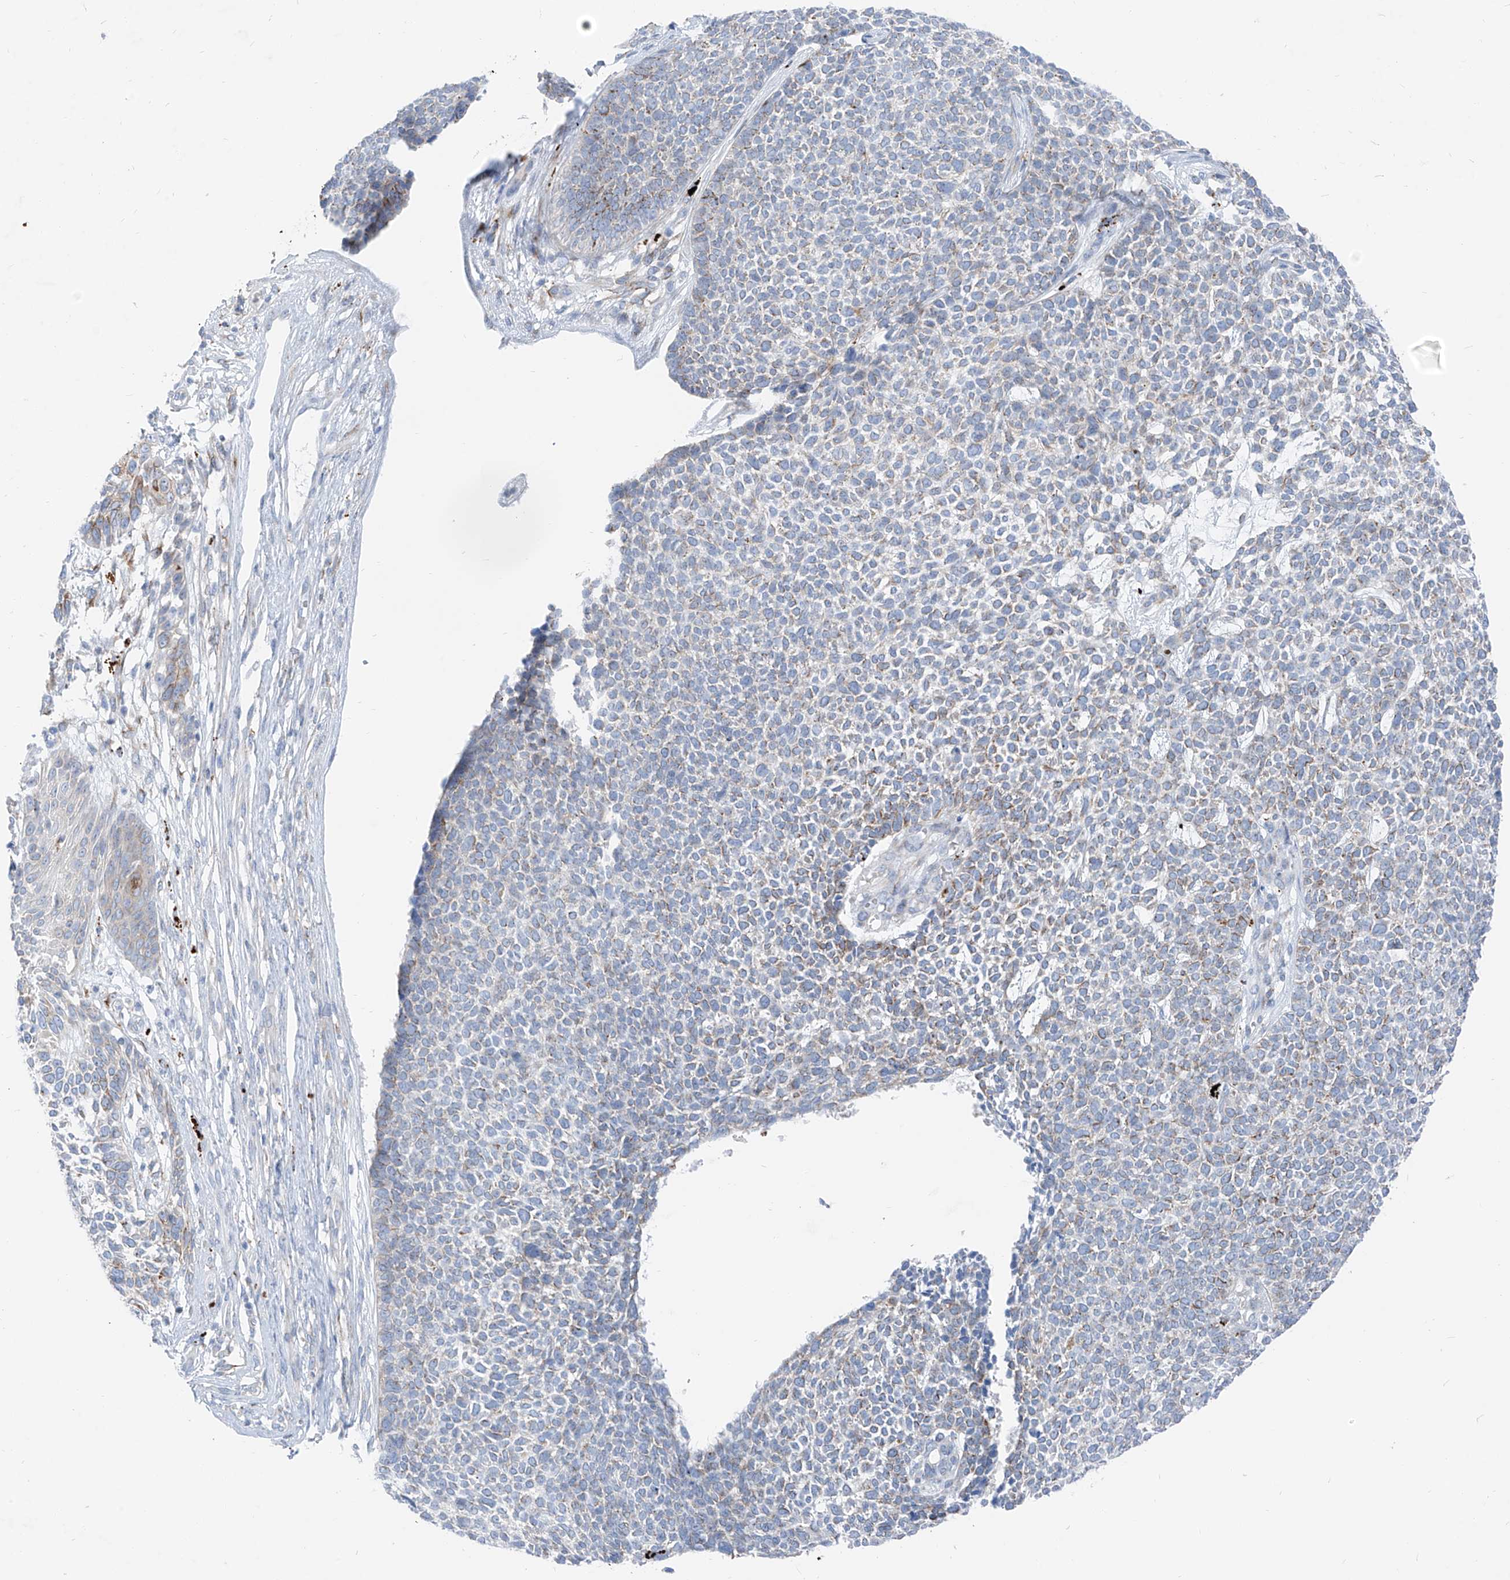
{"staining": {"intensity": "moderate", "quantity": "25%-75%", "location": "cytoplasmic/membranous"}, "tissue": "skin cancer", "cell_type": "Tumor cells", "image_type": "cancer", "snomed": [{"axis": "morphology", "description": "Basal cell carcinoma"}, {"axis": "topography", "description": "Skin"}], "caption": "About 25%-75% of tumor cells in skin cancer exhibit moderate cytoplasmic/membranous protein expression as visualized by brown immunohistochemical staining.", "gene": "GPR137C", "patient": {"sex": "female", "age": 84}}